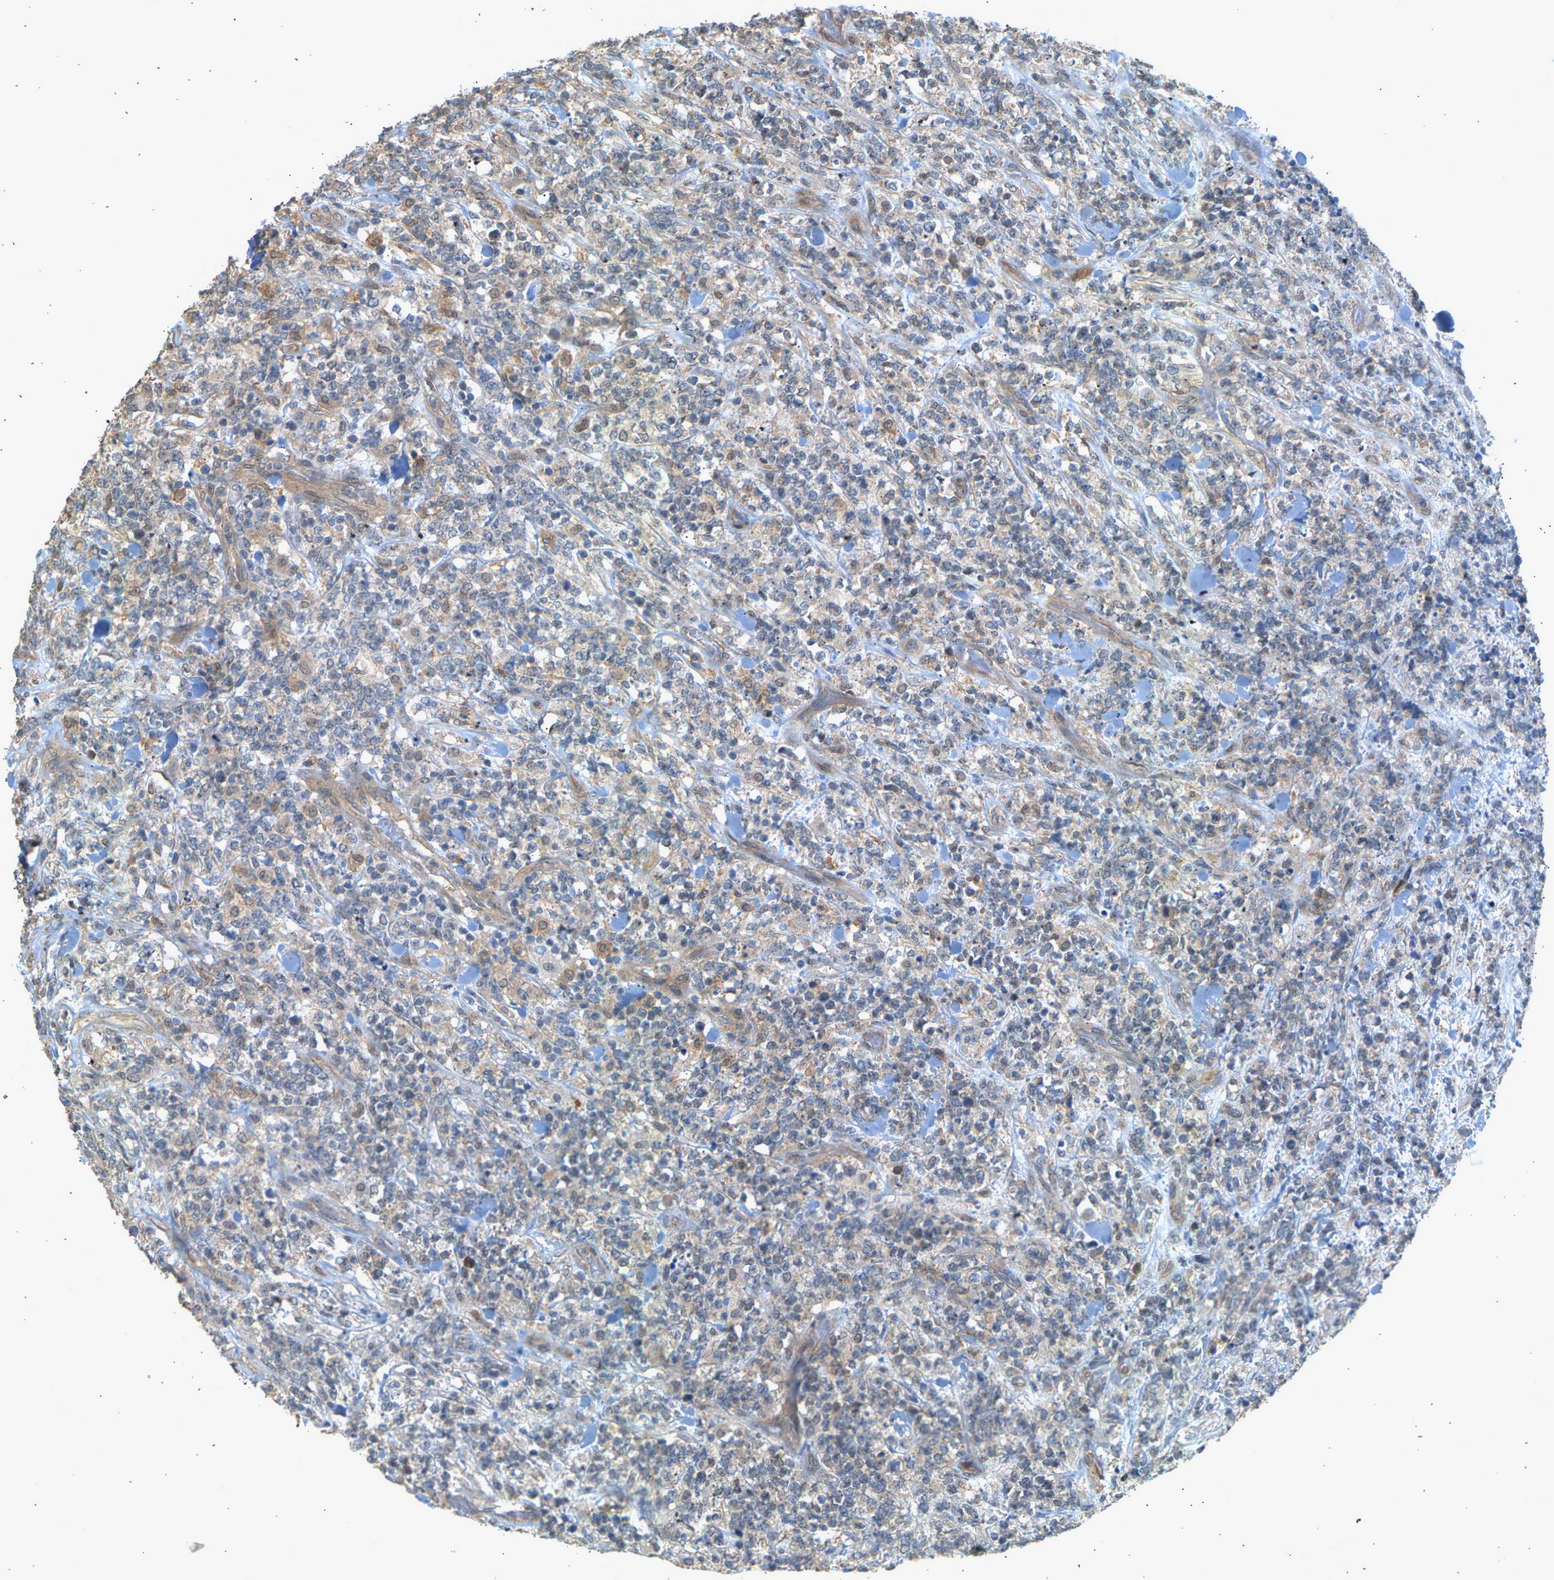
{"staining": {"intensity": "weak", "quantity": "<25%", "location": "cytoplasmic/membranous"}, "tissue": "lymphoma", "cell_type": "Tumor cells", "image_type": "cancer", "snomed": [{"axis": "morphology", "description": "Malignant lymphoma, non-Hodgkin's type, High grade"}, {"axis": "topography", "description": "Soft tissue"}], "caption": "Tumor cells show no significant staining in lymphoma.", "gene": "RGL1", "patient": {"sex": "male", "age": 18}}